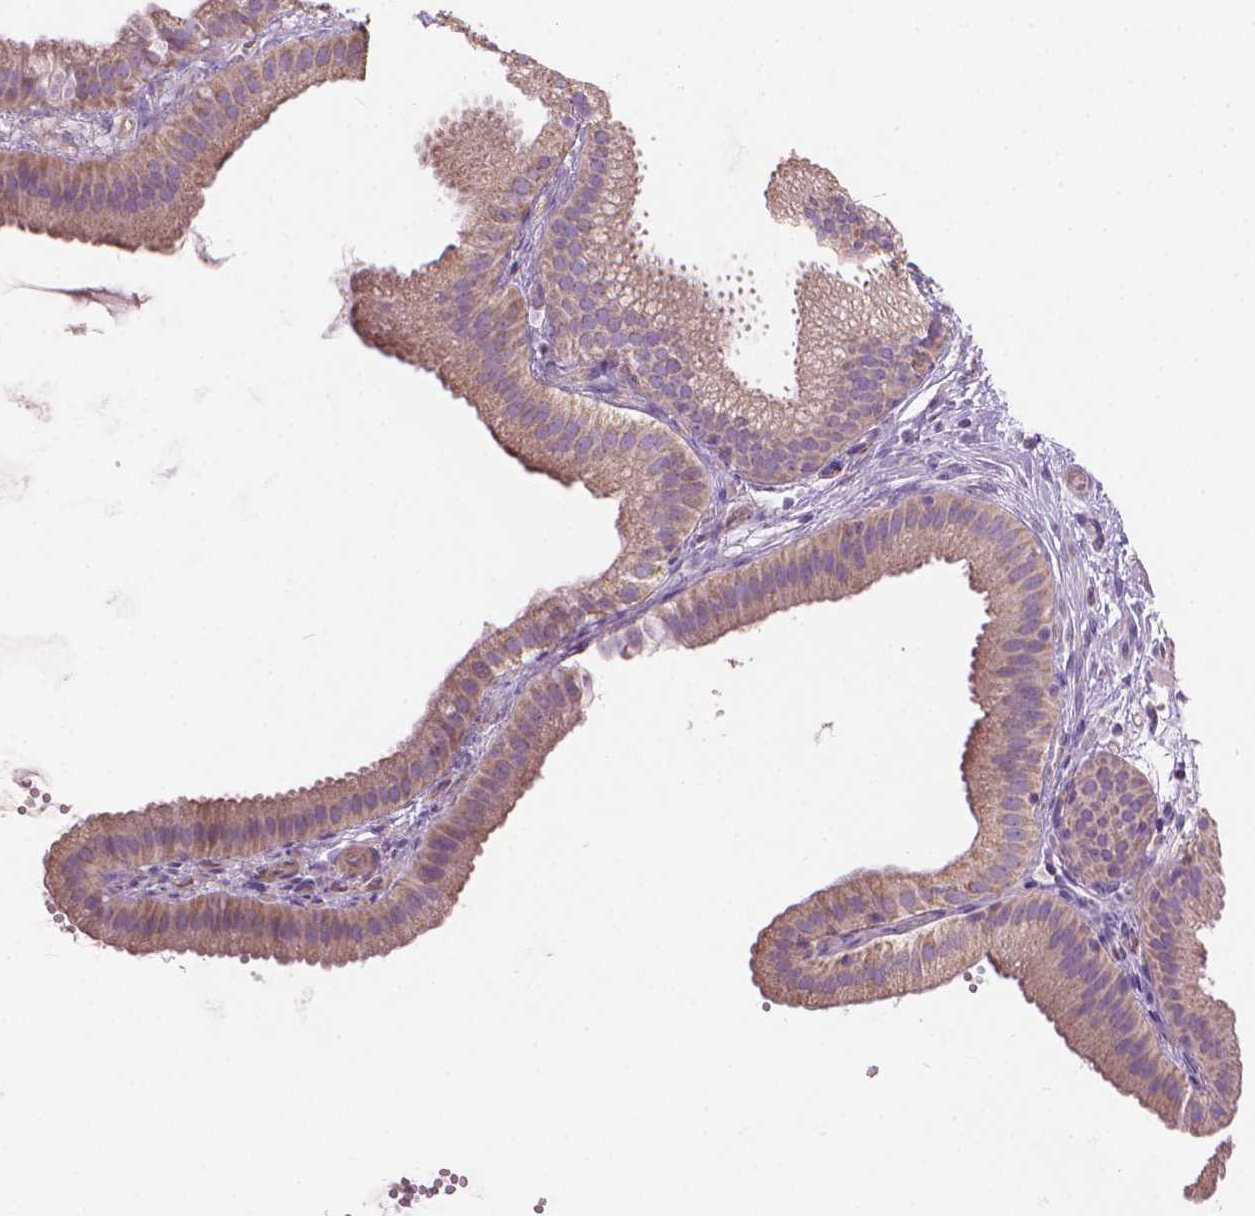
{"staining": {"intensity": "weak", "quantity": "25%-75%", "location": "cytoplasmic/membranous"}, "tissue": "gallbladder", "cell_type": "Glandular cells", "image_type": "normal", "snomed": [{"axis": "morphology", "description": "Normal tissue, NOS"}, {"axis": "topography", "description": "Gallbladder"}], "caption": "Benign gallbladder was stained to show a protein in brown. There is low levels of weak cytoplasmic/membranous positivity in about 25%-75% of glandular cells. (brown staining indicates protein expression, while blue staining denotes nuclei).", "gene": "TTC29", "patient": {"sex": "female", "age": 63}}